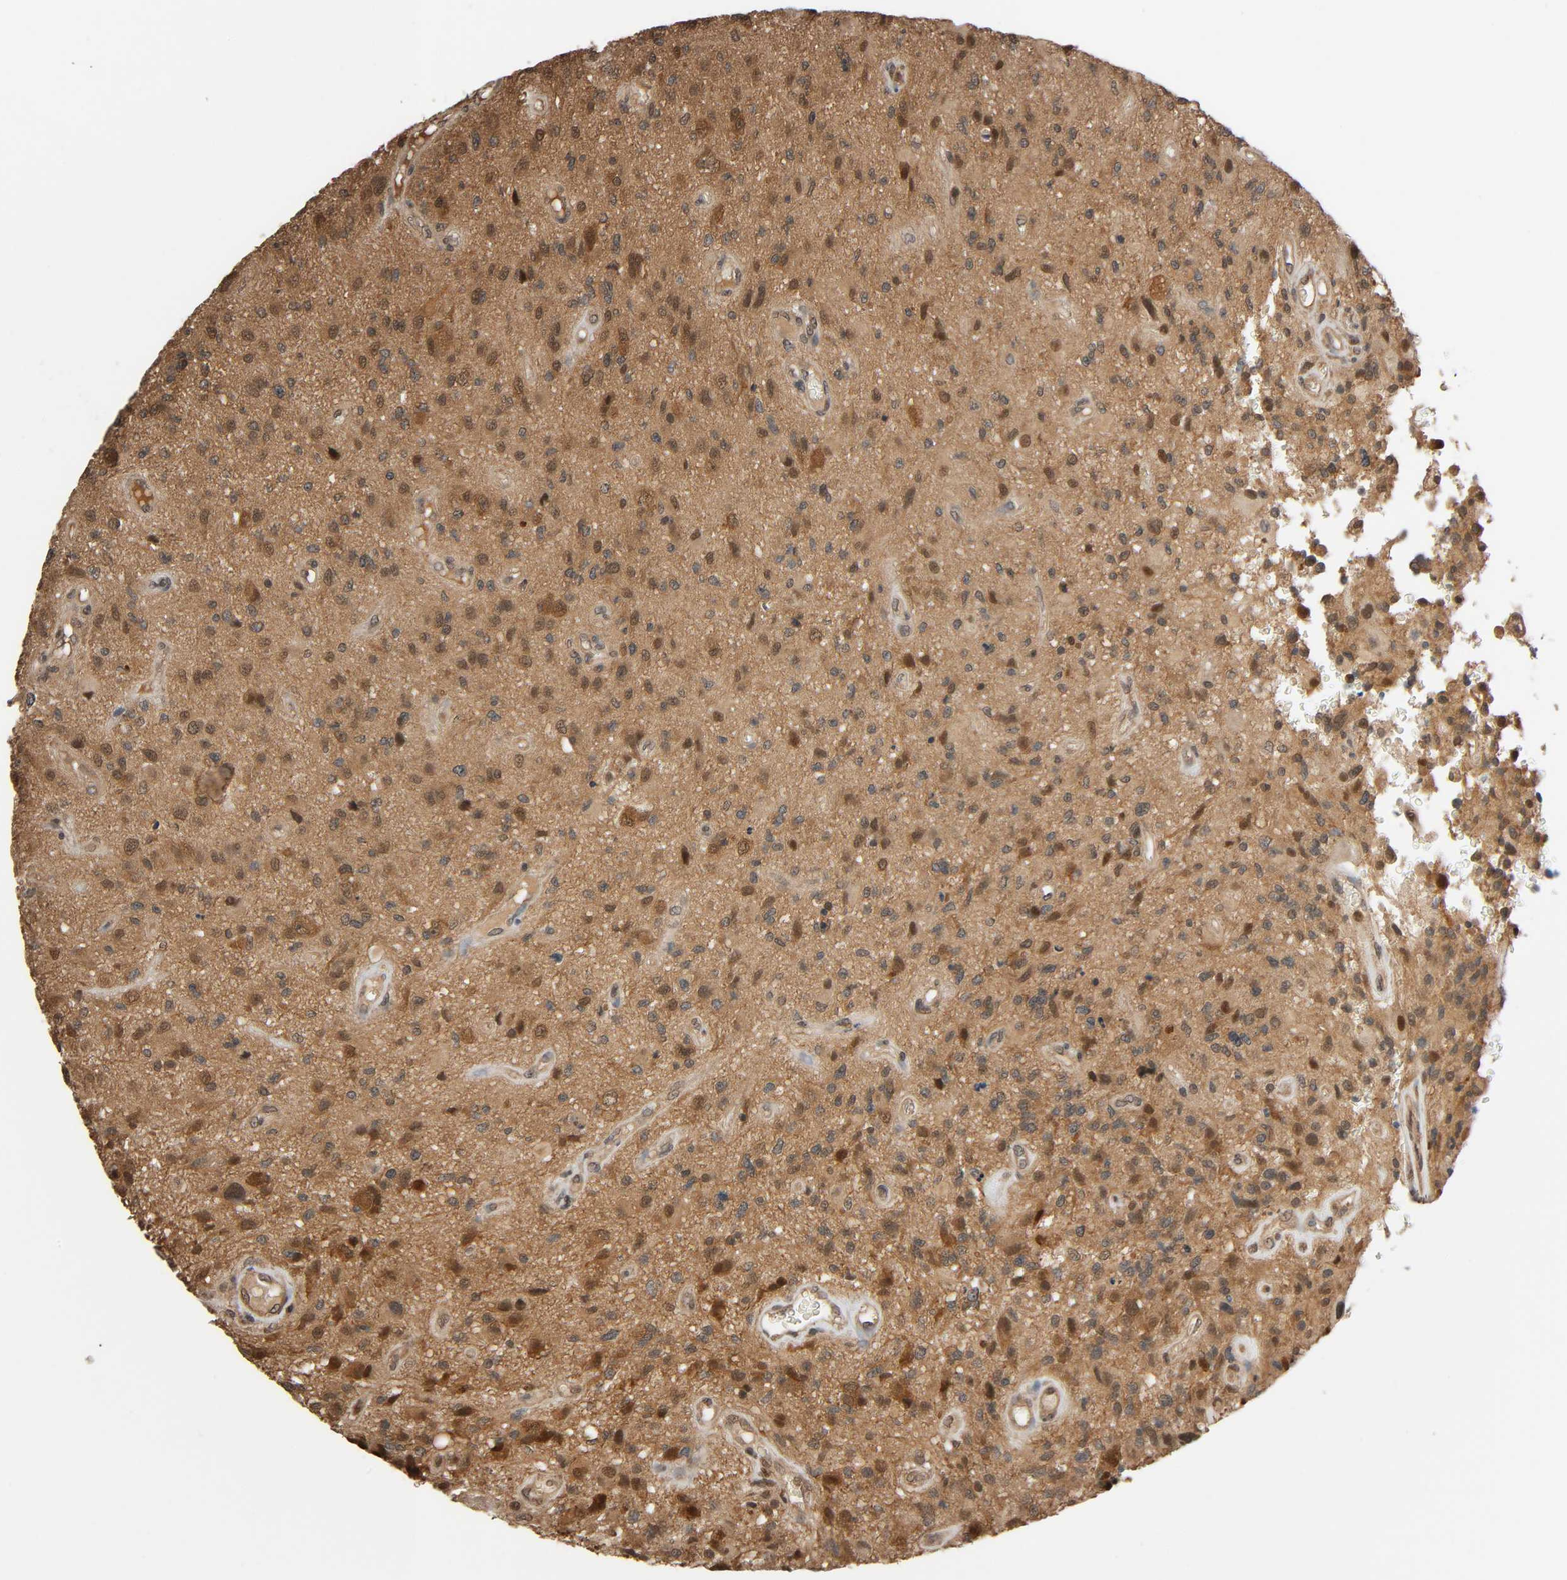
{"staining": {"intensity": "strong", "quantity": "25%-75%", "location": "cytoplasmic/membranous,nuclear"}, "tissue": "glioma", "cell_type": "Tumor cells", "image_type": "cancer", "snomed": [{"axis": "morphology", "description": "Normal tissue, NOS"}, {"axis": "morphology", "description": "Glioma, malignant, High grade"}, {"axis": "topography", "description": "Cerebral cortex"}], "caption": "A high-resolution image shows IHC staining of glioma, which exhibits strong cytoplasmic/membranous and nuclear staining in about 25%-75% of tumor cells.", "gene": "NEDD8", "patient": {"sex": "male", "age": 75}}